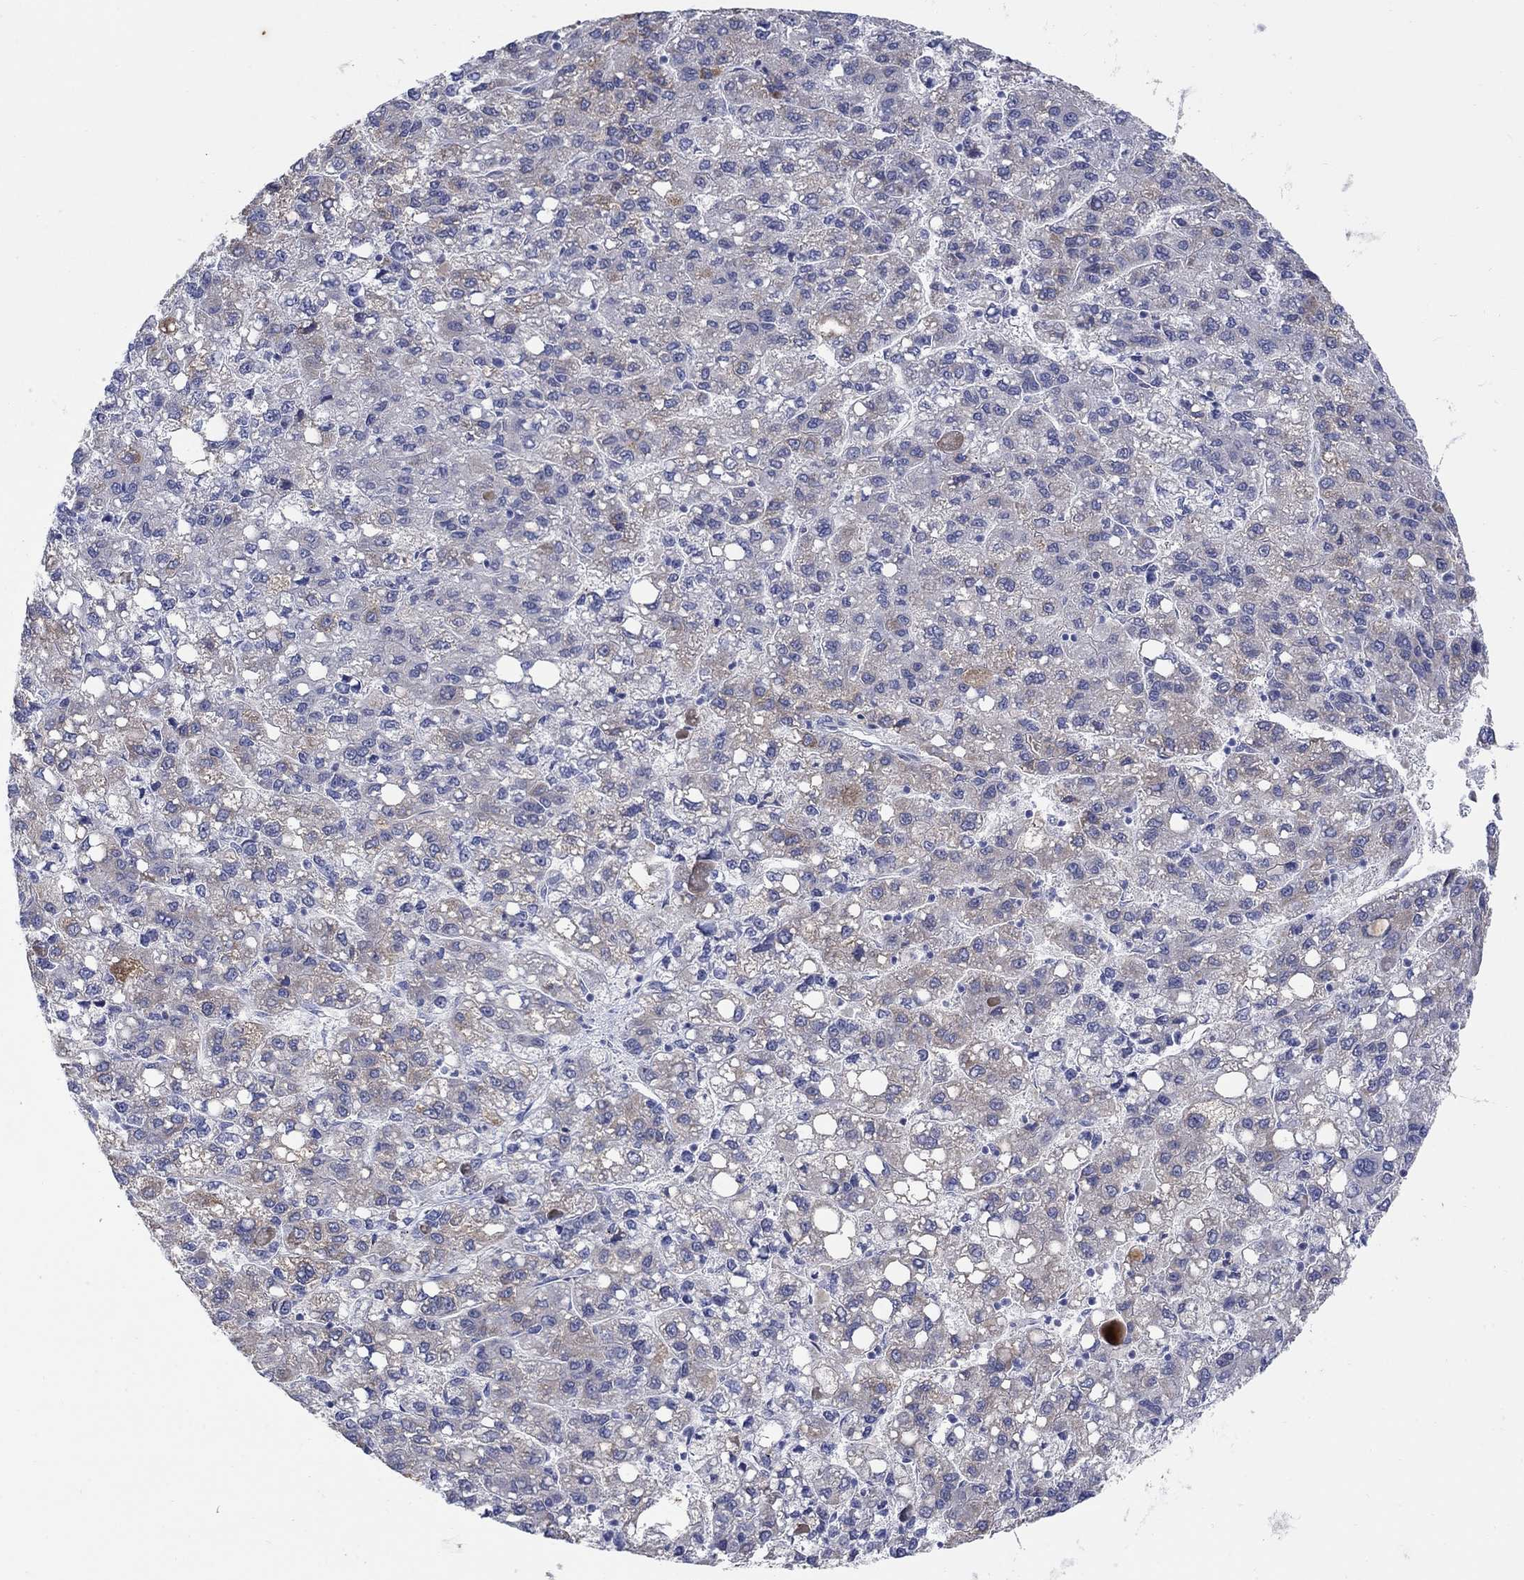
{"staining": {"intensity": "moderate", "quantity": "<25%", "location": "cytoplasmic/membranous"}, "tissue": "liver cancer", "cell_type": "Tumor cells", "image_type": "cancer", "snomed": [{"axis": "morphology", "description": "Carcinoma, Hepatocellular, NOS"}, {"axis": "topography", "description": "Liver"}], "caption": "Hepatocellular carcinoma (liver) tissue shows moderate cytoplasmic/membranous staining in approximately <25% of tumor cells", "gene": "REEP2", "patient": {"sex": "female", "age": 82}}